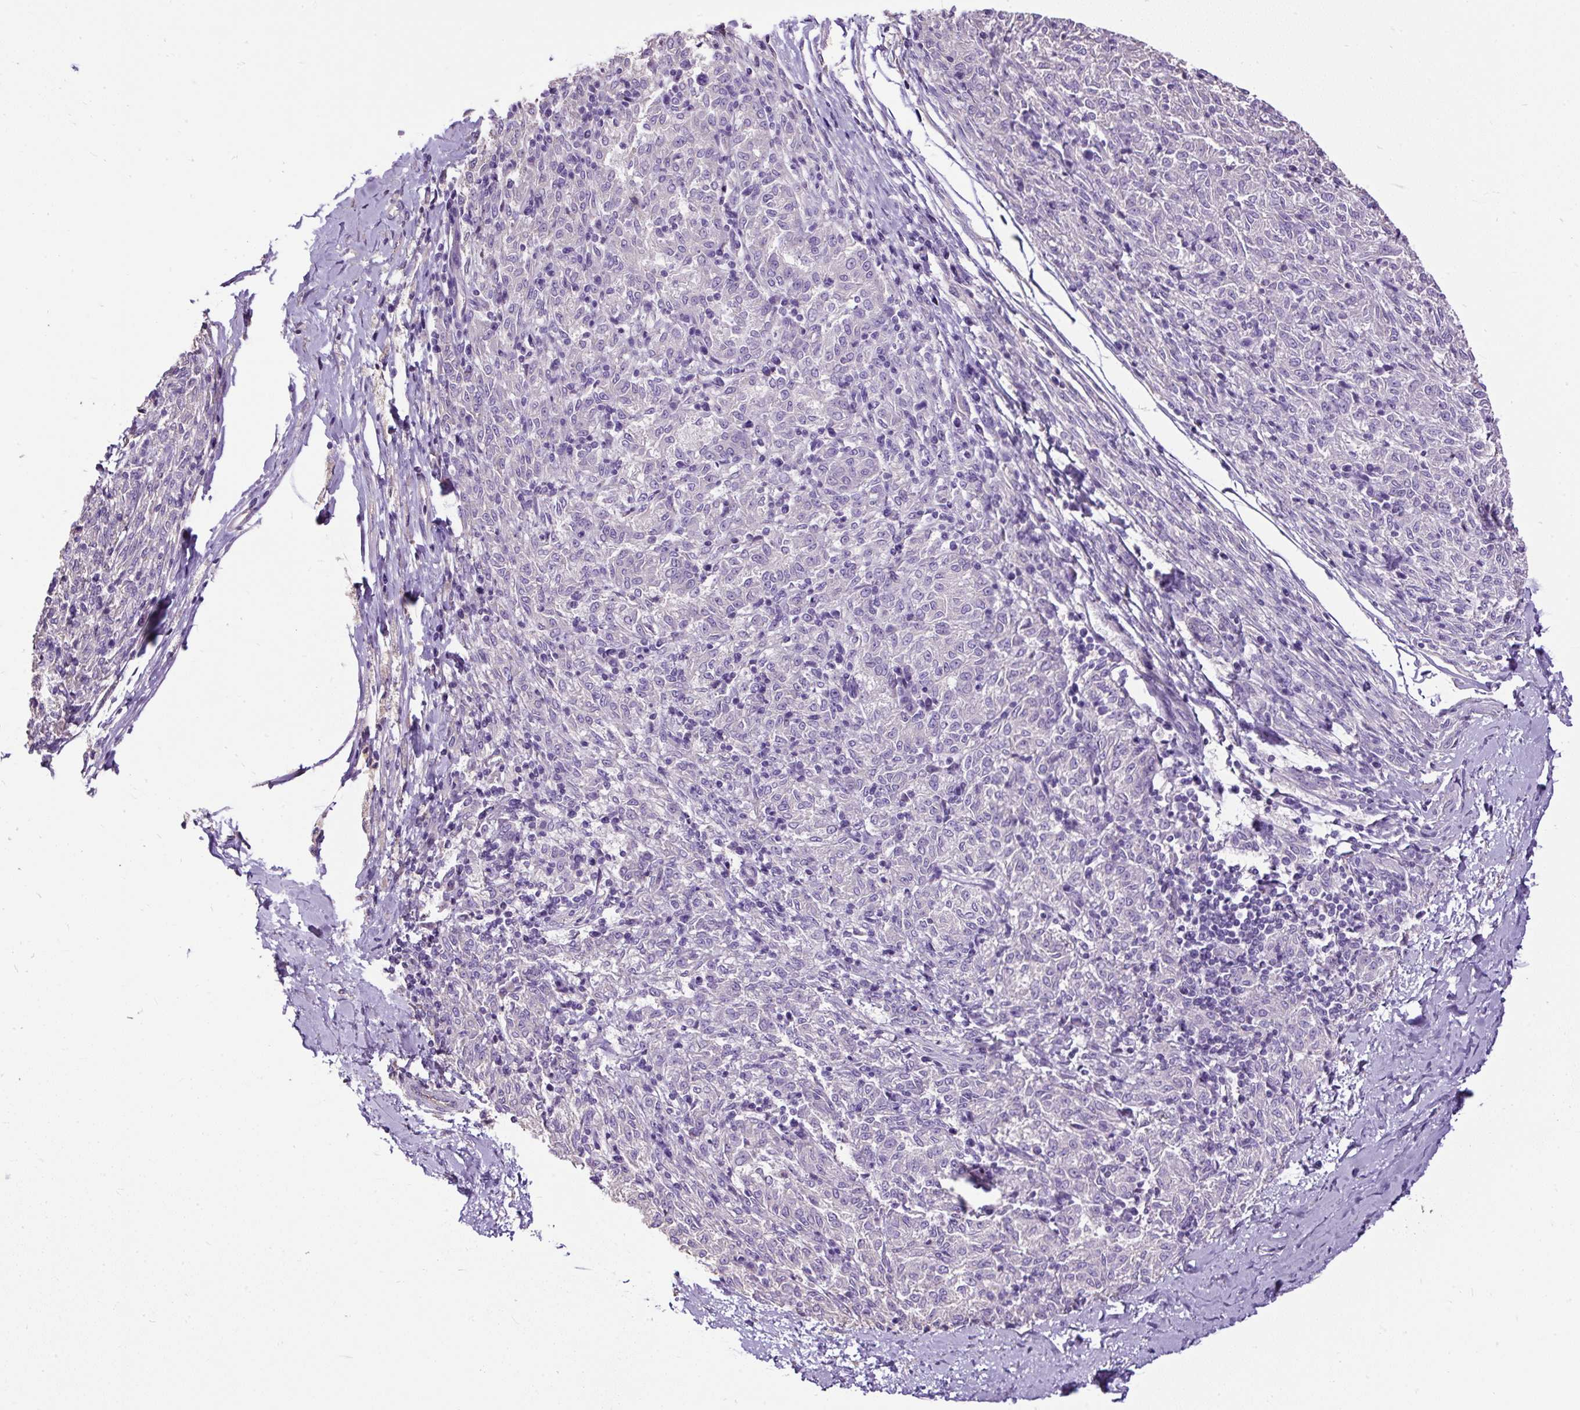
{"staining": {"intensity": "negative", "quantity": "none", "location": "none"}, "tissue": "melanoma", "cell_type": "Tumor cells", "image_type": "cancer", "snomed": [{"axis": "morphology", "description": "Malignant melanoma, NOS"}, {"axis": "topography", "description": "Skin"}], "caption": "A high-resolution histopathology image shows IHC staining of melanoma, which demonstrates no significant positivity in tumor cells.", "gene": "PDIA2", "patient": {"sex": "female", "age": 72}}